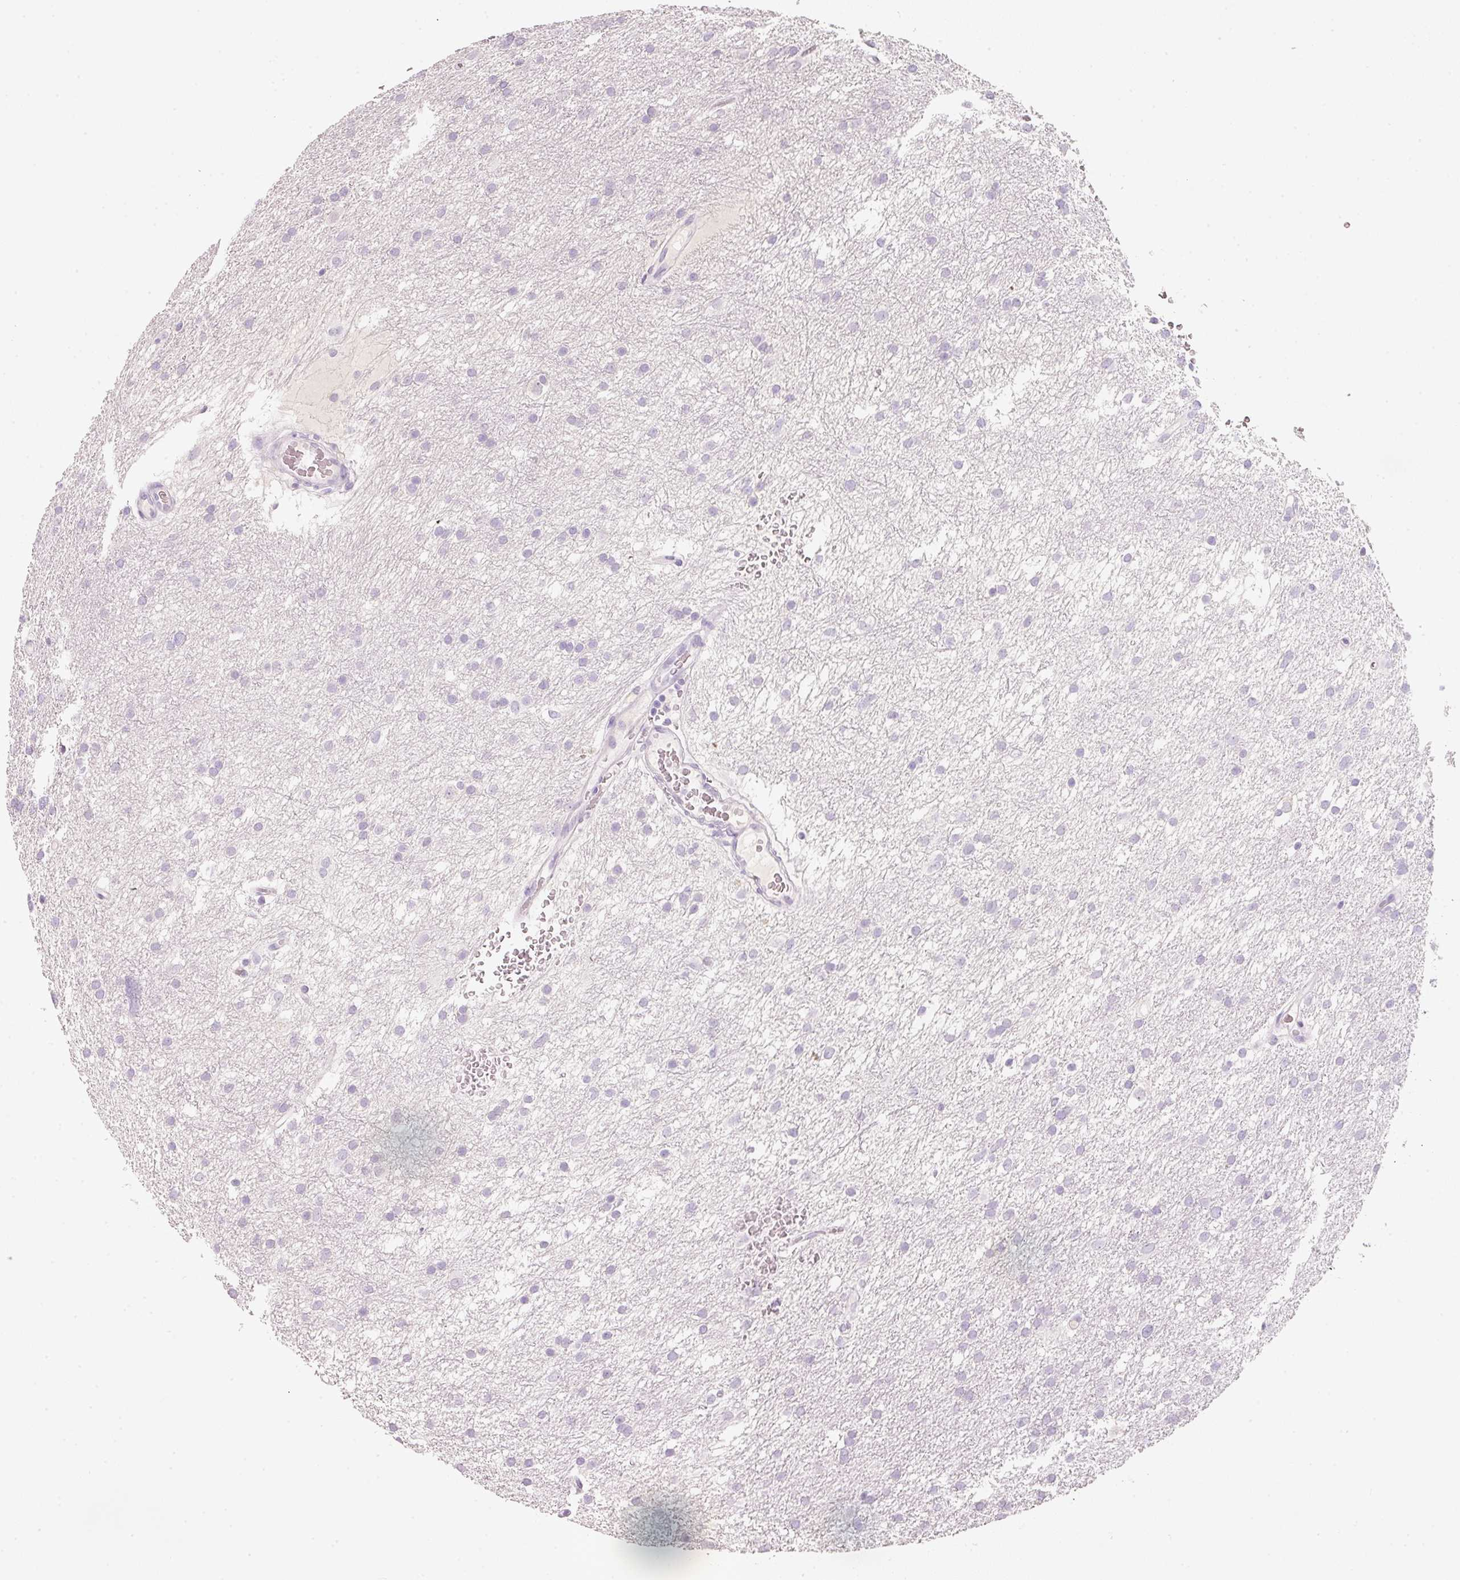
{"staining": {"intensity": "negative", "quantity": "none", "location": "none"}, "tissue": "glioma", "cell_type": "Tumor cells", "image_type": "cancer", "snomed": [{"axis": "morphology", "description": "Glioma, malignant, High grade"}, {"axis": "topography", "description": "Cerebral cortex"}], "caption": "Glioma was stained to show a protein in brown. There is no significant positivity in tumor cells.", "gene": "ENSG00000206549", "patient": {"sex": "female", "age": 36}}